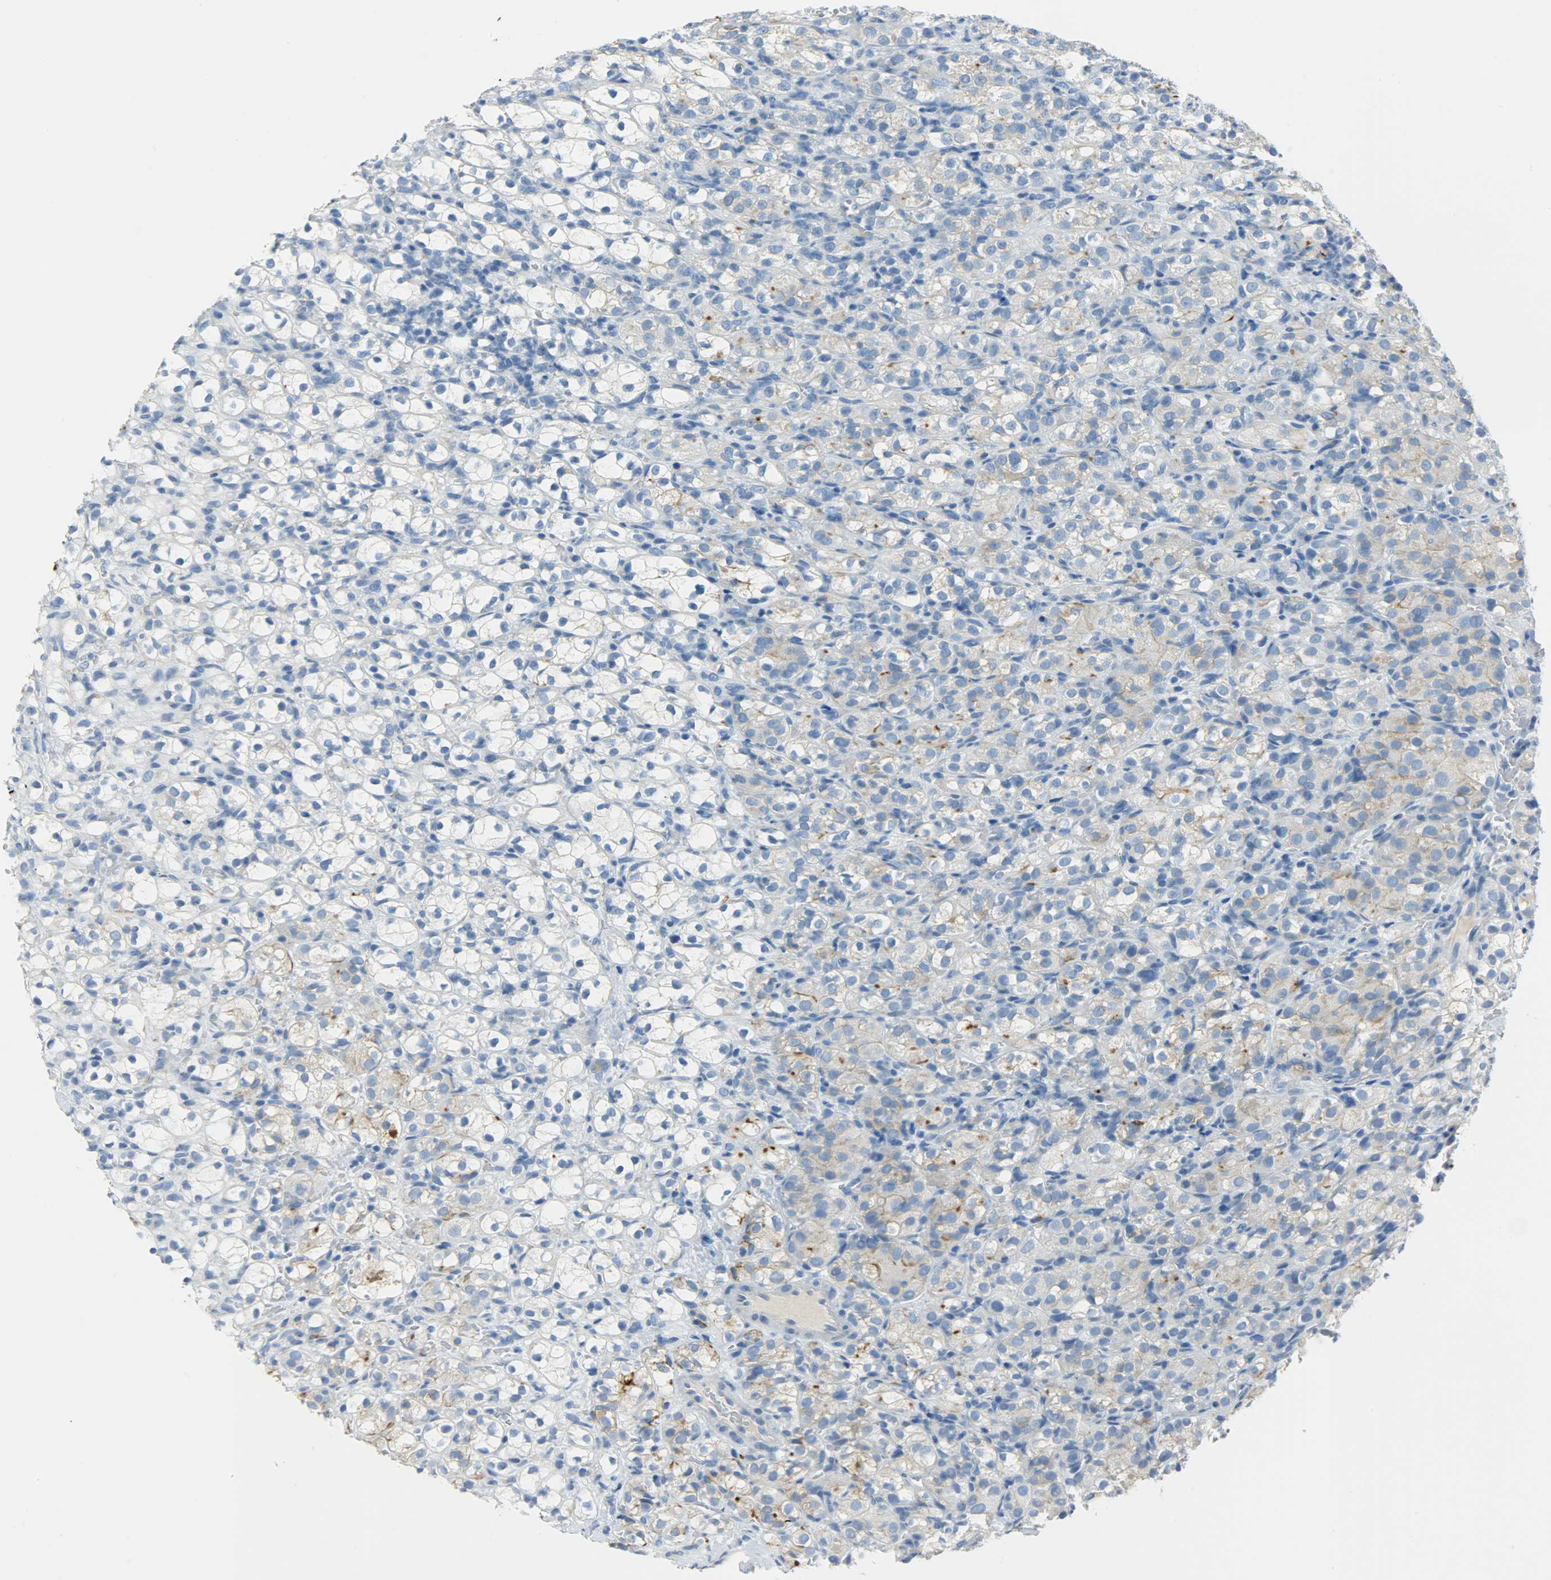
{"staining": {"intensity": "moderate", "quantity": "25%-75%", "location": "cytoplasmic/membranous"}, "tissue": "renal cancer", "cell_type": "Tumor cells", "image_type": "cancer", "snomed": [{"axis": "morphology", "description": "Normal tissue, NOS"}, {"axis": "morphology", "description": "Adenocarcinoma, NOS"}, {"axis": "topography", "description": "Kidney"}], "caption": "Tumor cells demonstrate medium levels of moderate cytoplasmic/membranous expression in about 25%-75% of cells in human renal cancer.", "gene": "PROM1", "patient": {"sex": "male", "age": 61}}